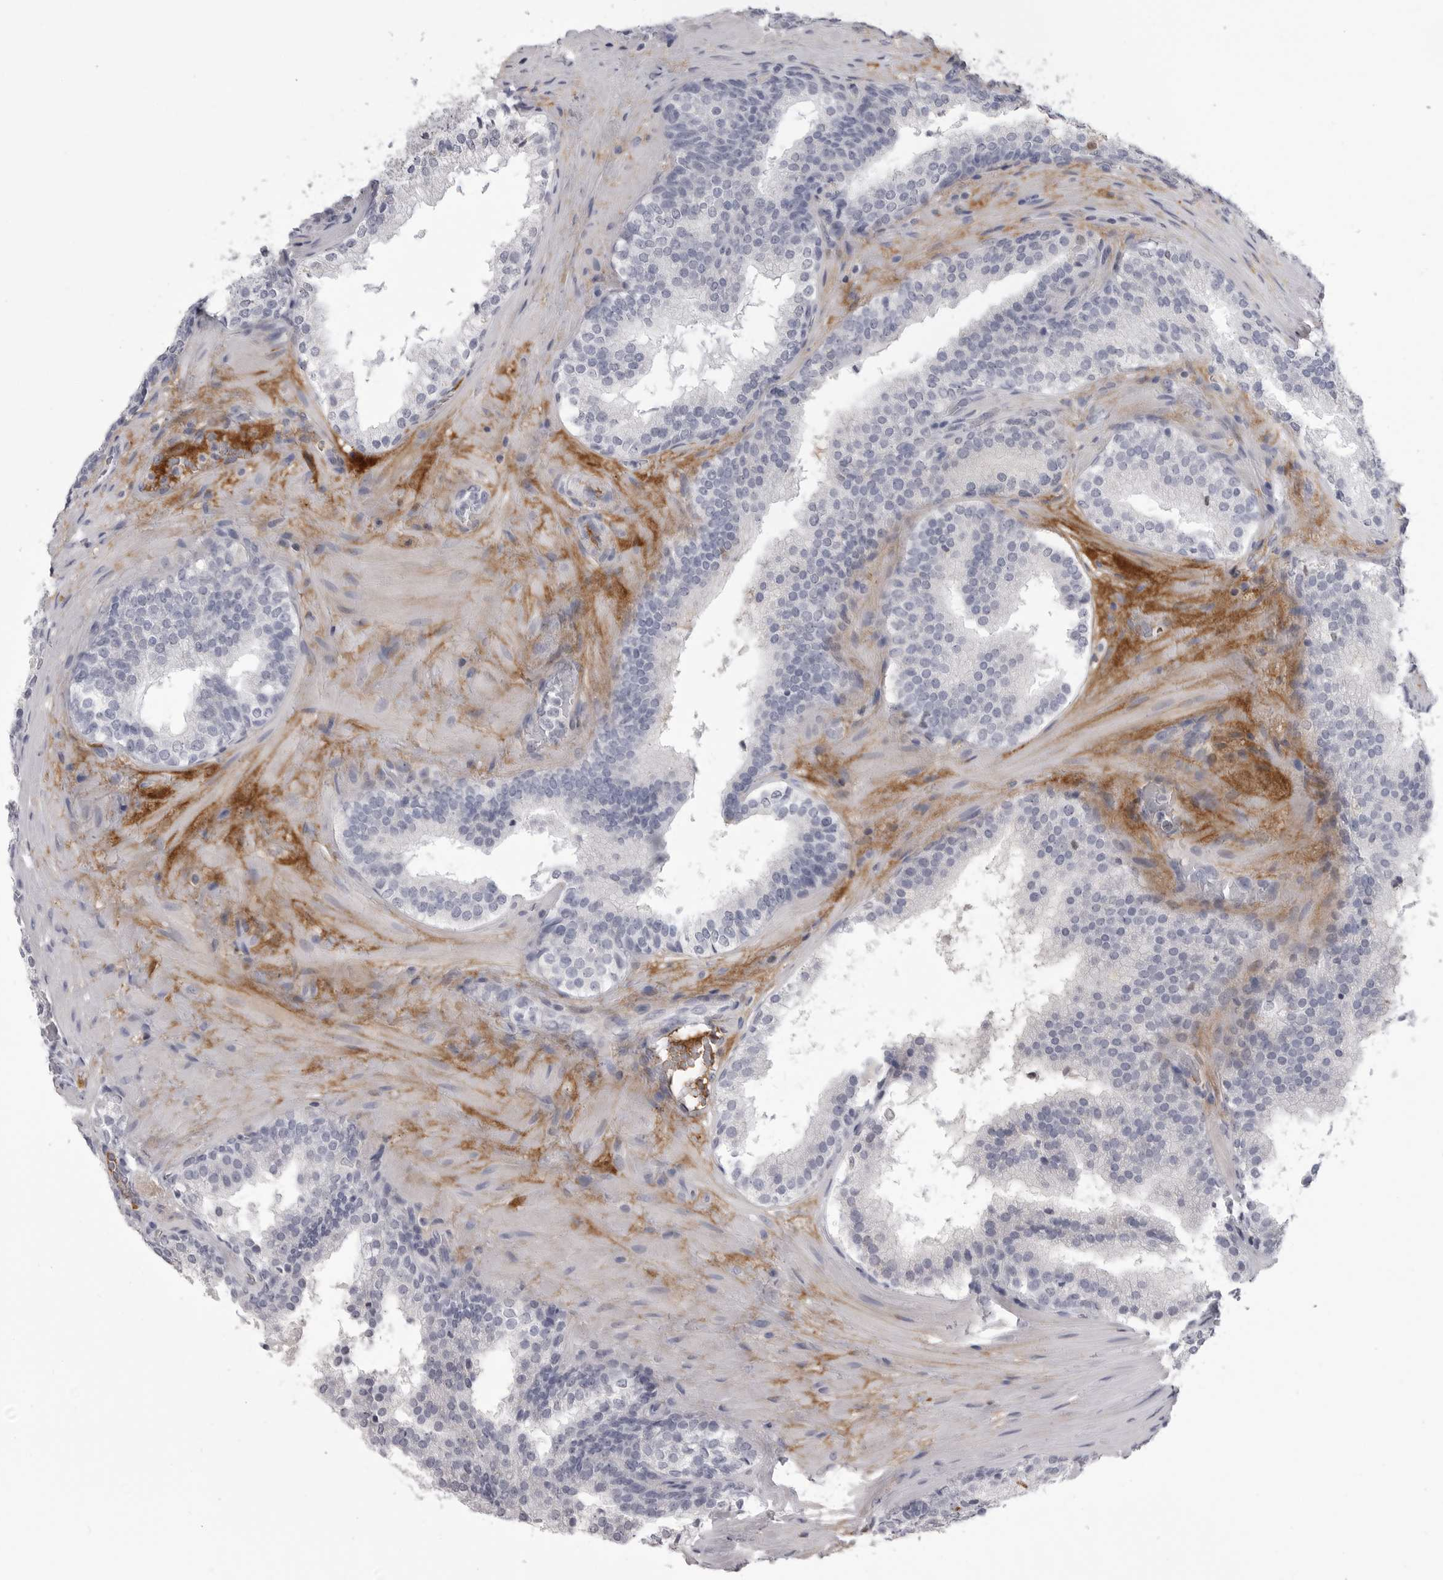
{"staining": {"intensity": "negative", "quantity": "none", "location": "none"}, "tissue": "prostate cancer", "cell_type": "Tumor cells", "image_type": "cancer", "snomed": [{"axis": "morphology", "description": "Adenocarcinoma, High grade"}, {"axis": "topography", "description": "Prostate"}], "caption": "Tumor cells show no significant protein staining in prostate cancer (high-grade adenocarcinoma). (Brightfield microscopy of DAB (3,3'-diaminobenzidine) IHC at high magnification).", "gene": "SERPING1", "patient": {"sex": "male", "age": 56}}